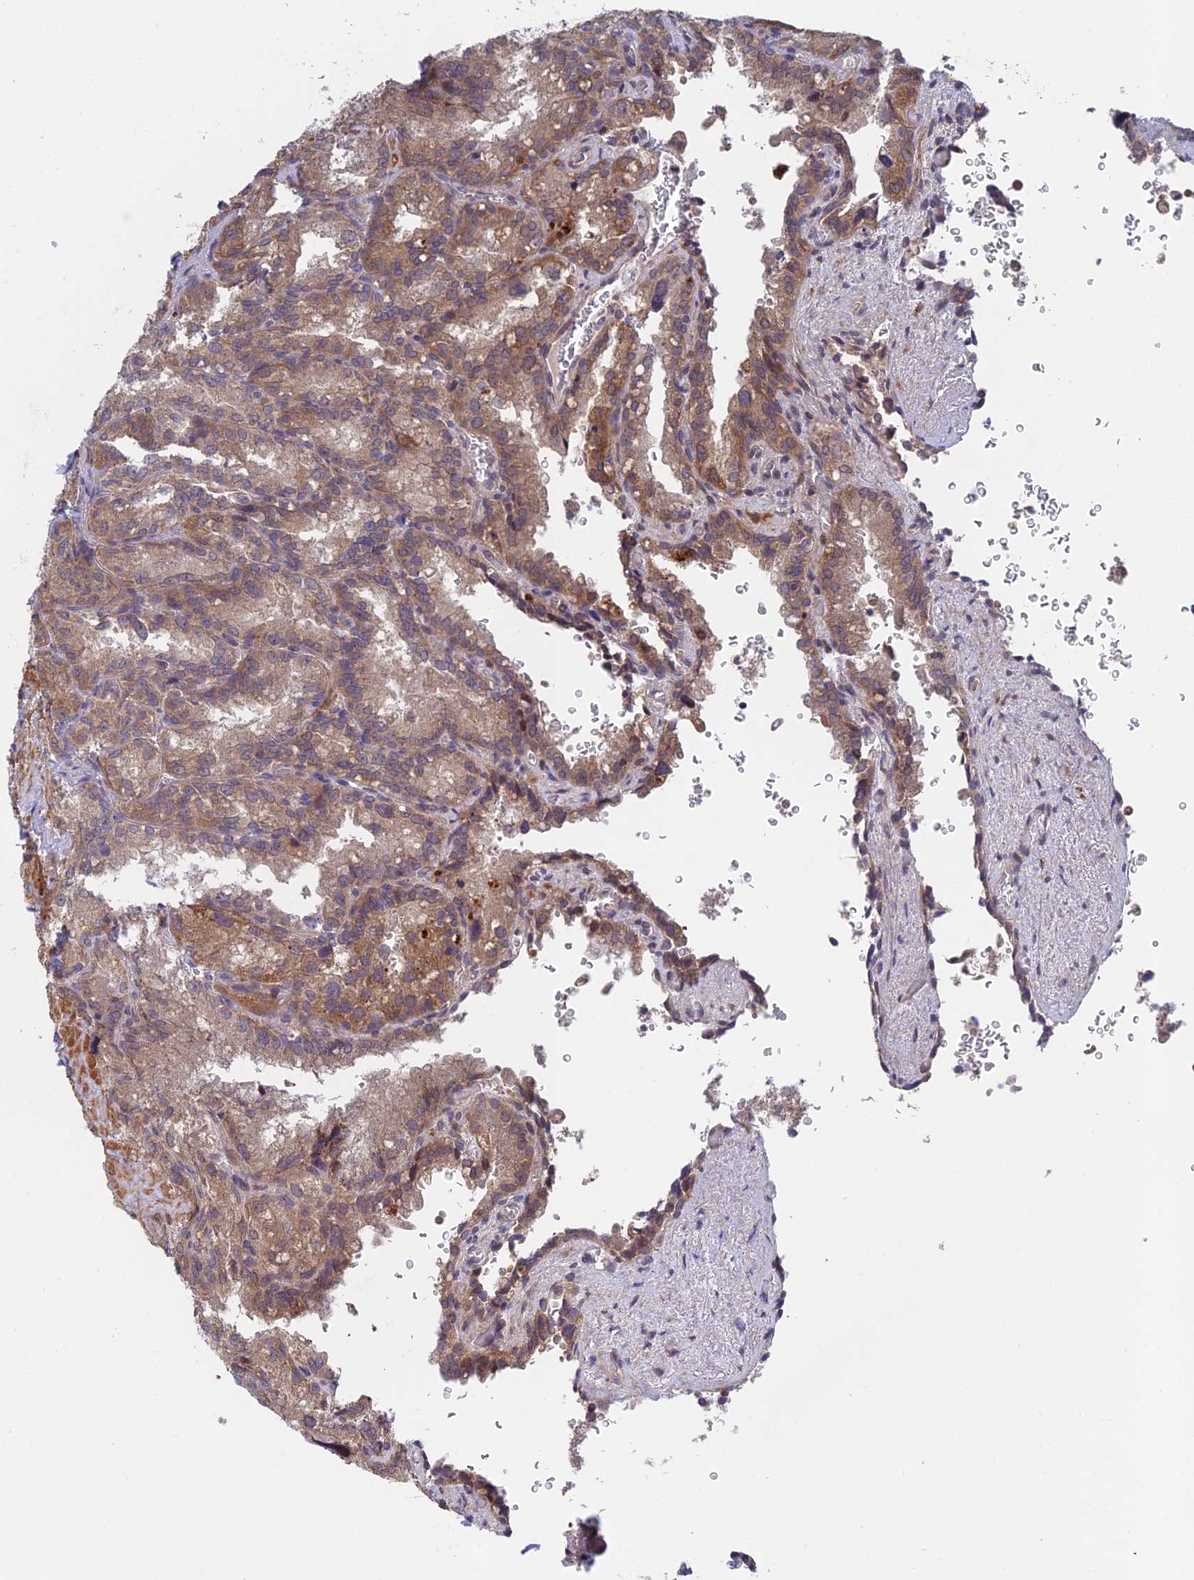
{"staining": {"intensity": "weak", "quantity": ">75%", "location": "cytoplasmic/membranous"}, "tissue": "seminal vesicle", "cell_type": "Glandular cells", "image_type": "normal", "snomed": [{"axis": "morphology", "description": "Normal tissue, NOS"}, {"axis": "topography", "description": "Seminal veicle"}], "caption": "Brown immunohistochemical staining in benign seminal vesicle reveals weak cytoplasmic/membranous expression in approximately >75% of glandular cells. Immunohistochemistry stains the protein in brown and the nuclei are stained blue.", "gene": "UROS", "patient": {"sex": "male", "age": 62}}